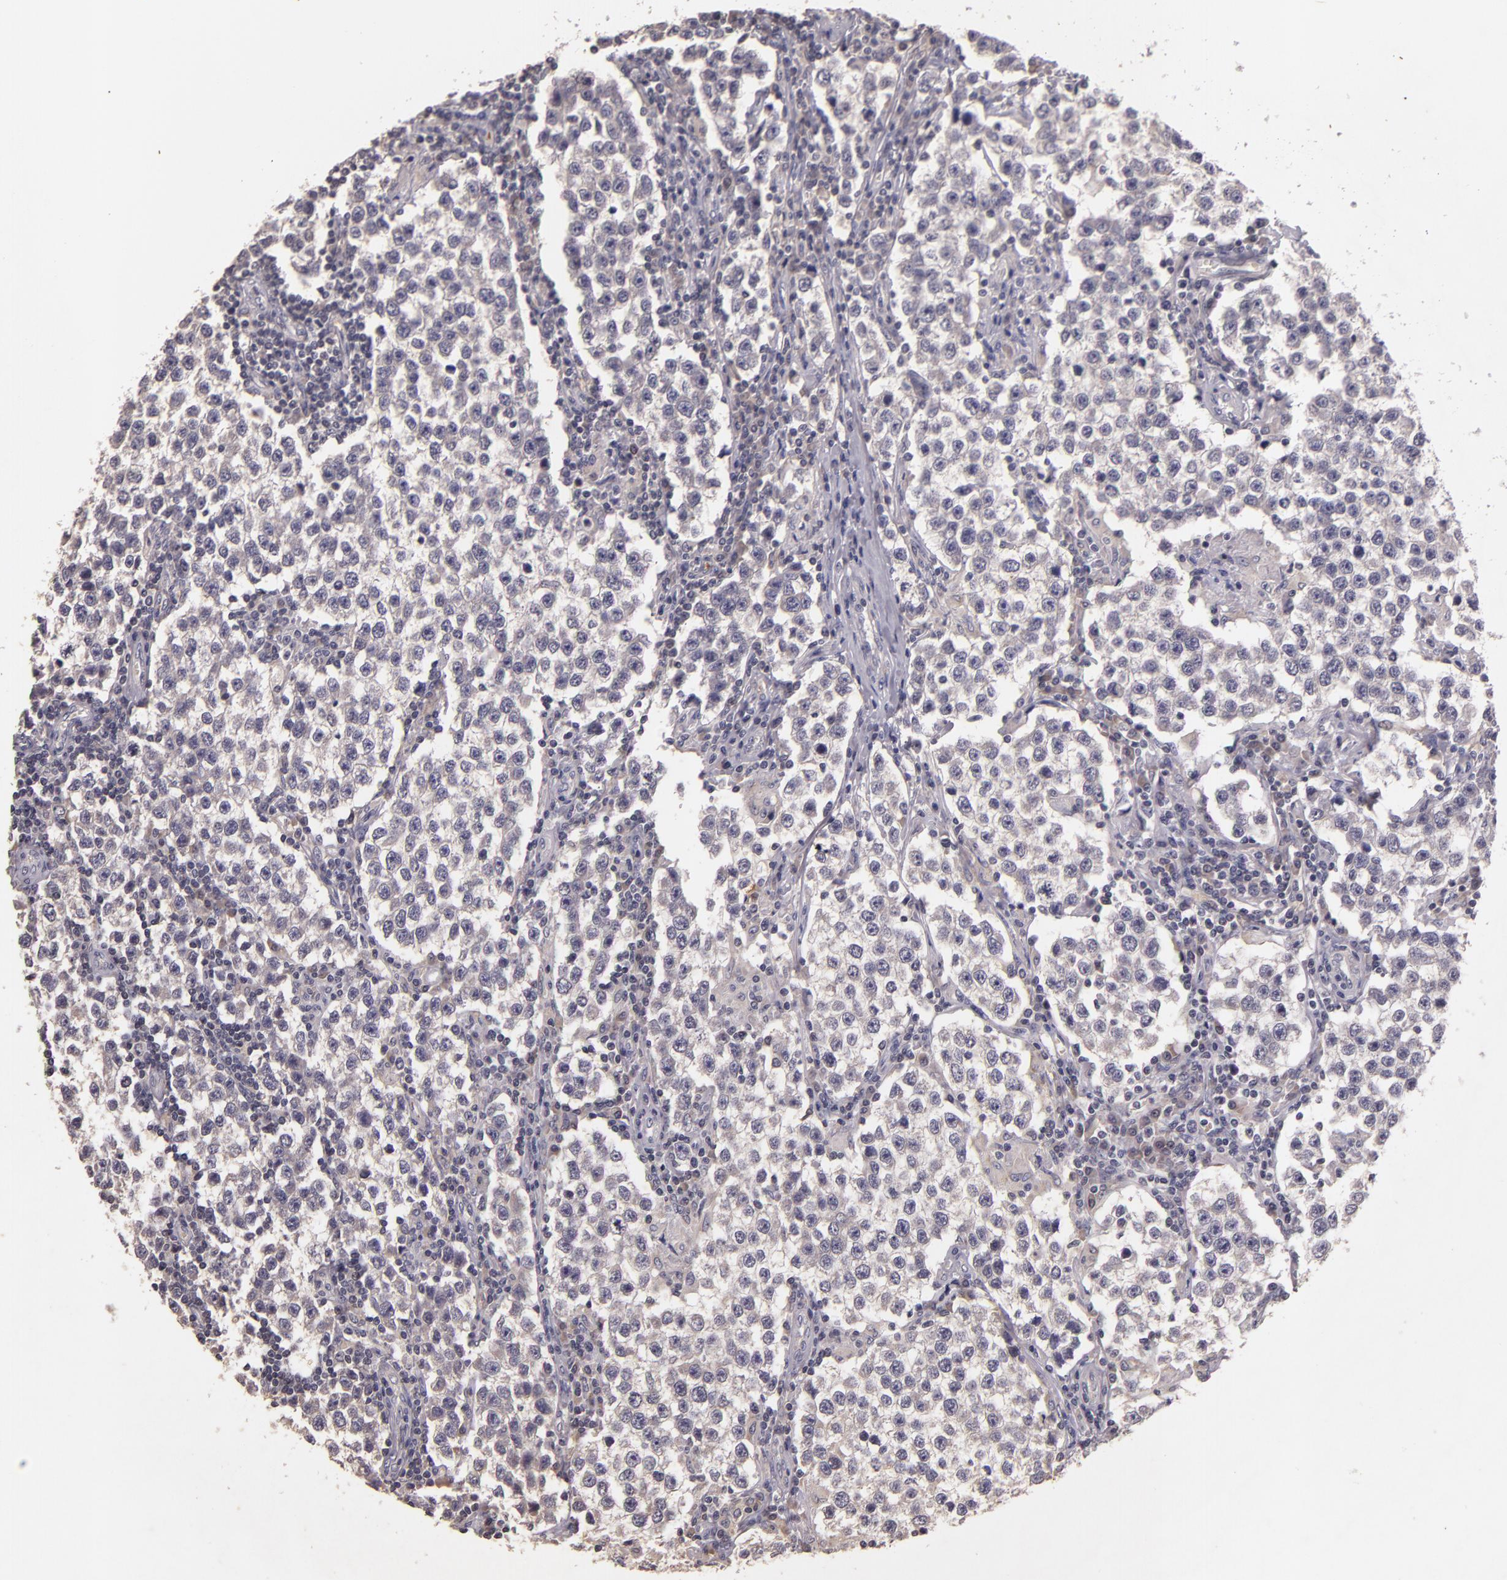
{"staining": {"intensity": "negative", "quantity": "none", "location": "none"}, "tissue": "testis cancer", "cell_type": "Tumor cells", "image_type": "cancer", "snomed": [{"axis": "morphology", "description": "Seminoma, NOS"}, {"axis": "topography", "description": "Testis"}], "caption": "Photomicrograph shows no significant protein expression in tumor cells of seminoma (testis).", "gene": "TFF1", "patient": {"sex": "male", "age": 36}}